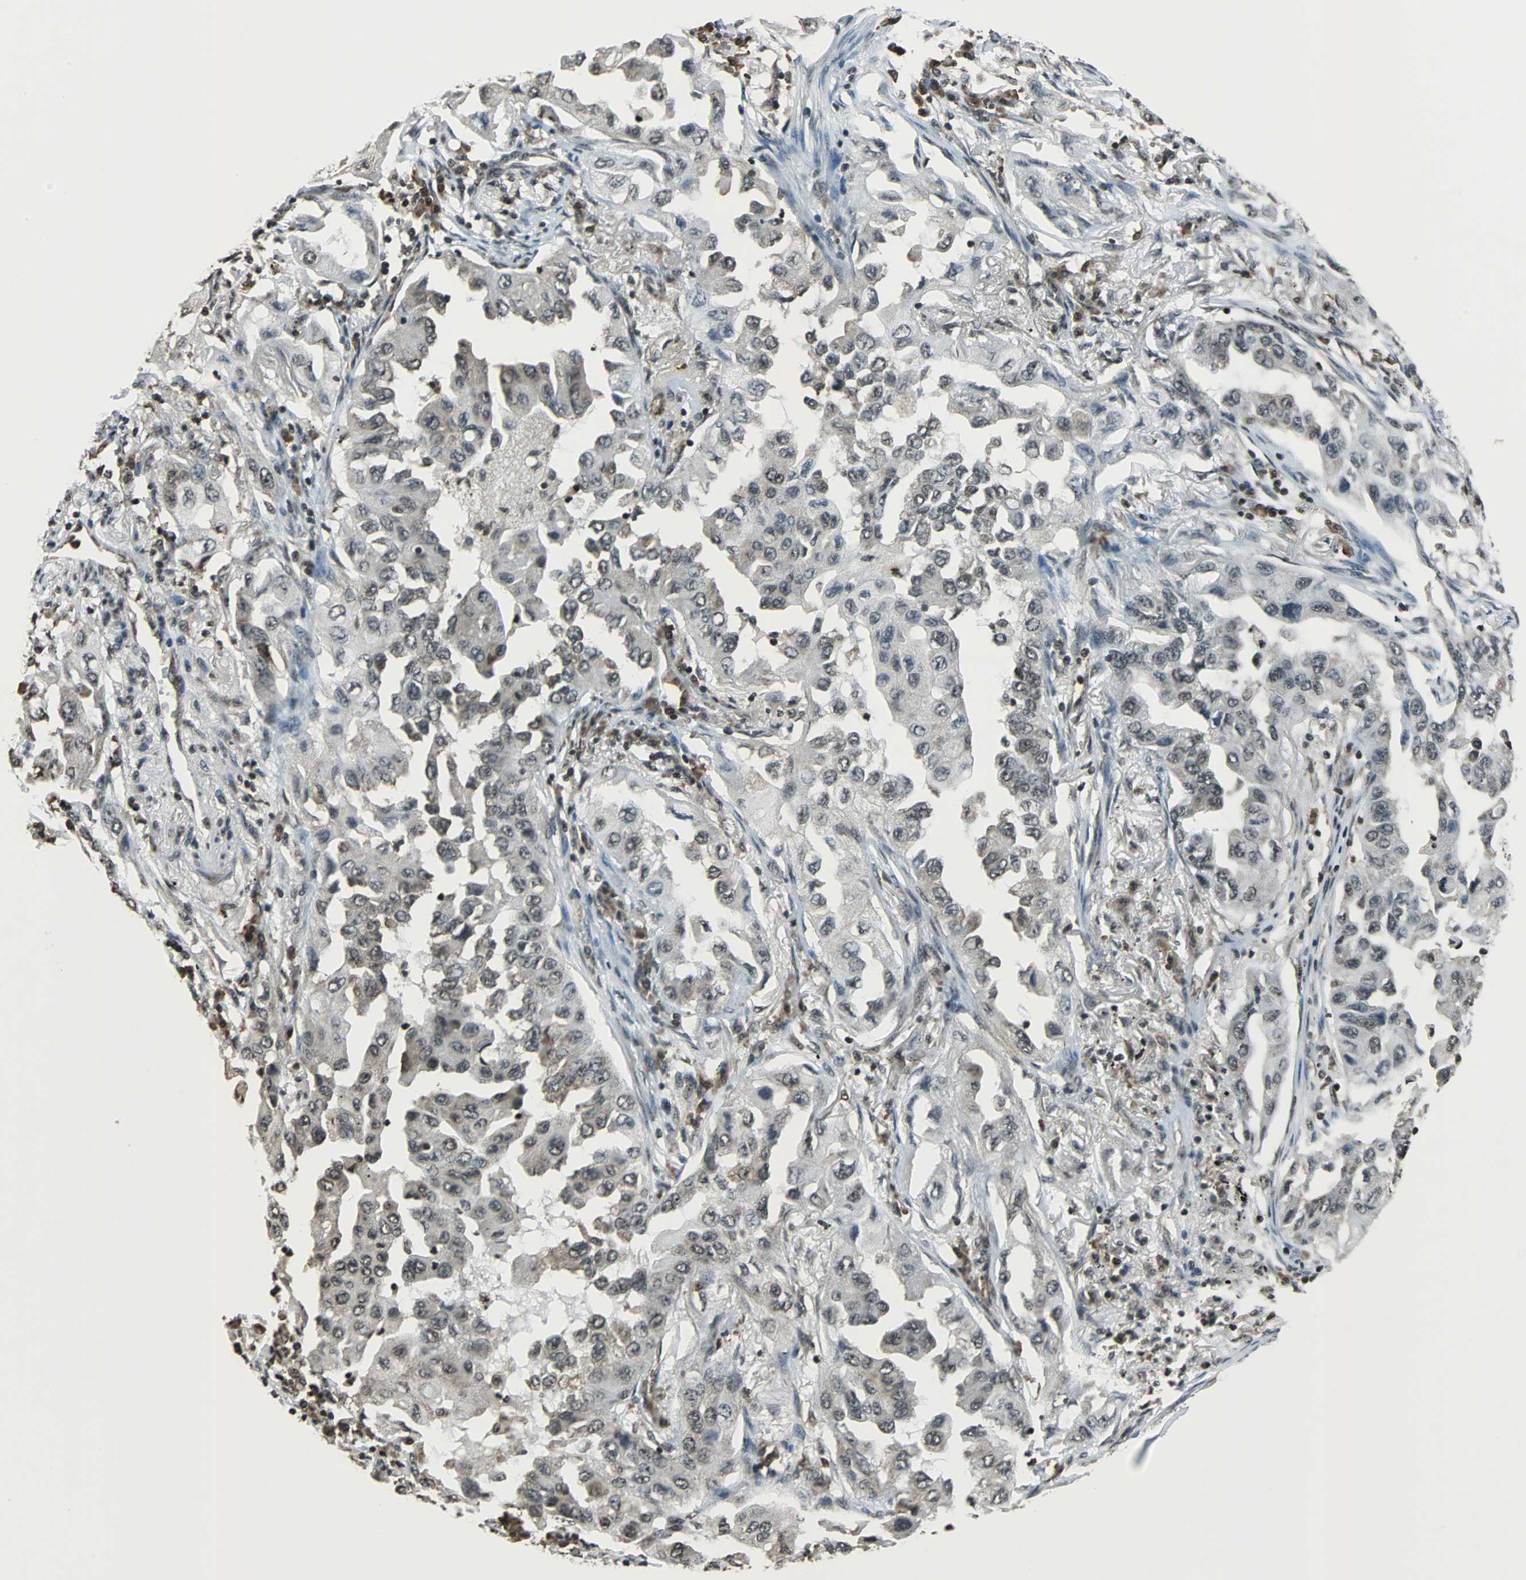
{"staining": {"intensity": "weak", "quantity": ">75%", "location": "cytoplasmic/membranous,nuclear"}, "tissue": "lung cancer", "cell_type": "Tumor cells", "image_type": "cancer", "snomed": [{"axis": "morphology", "description": "Adenocarcinoma, NOS"}, {"axis": "topography", "description": "Lung"}], "caption": "Lung cancer (adenocarcinoma) tissue exhibits weak cytoplasmic/membranous and nuclear expression in about >75% of tumor cells, visualized by immunohistochemistry.", "gene": "REST", "patient": {"sex": "female", "age": 65}}